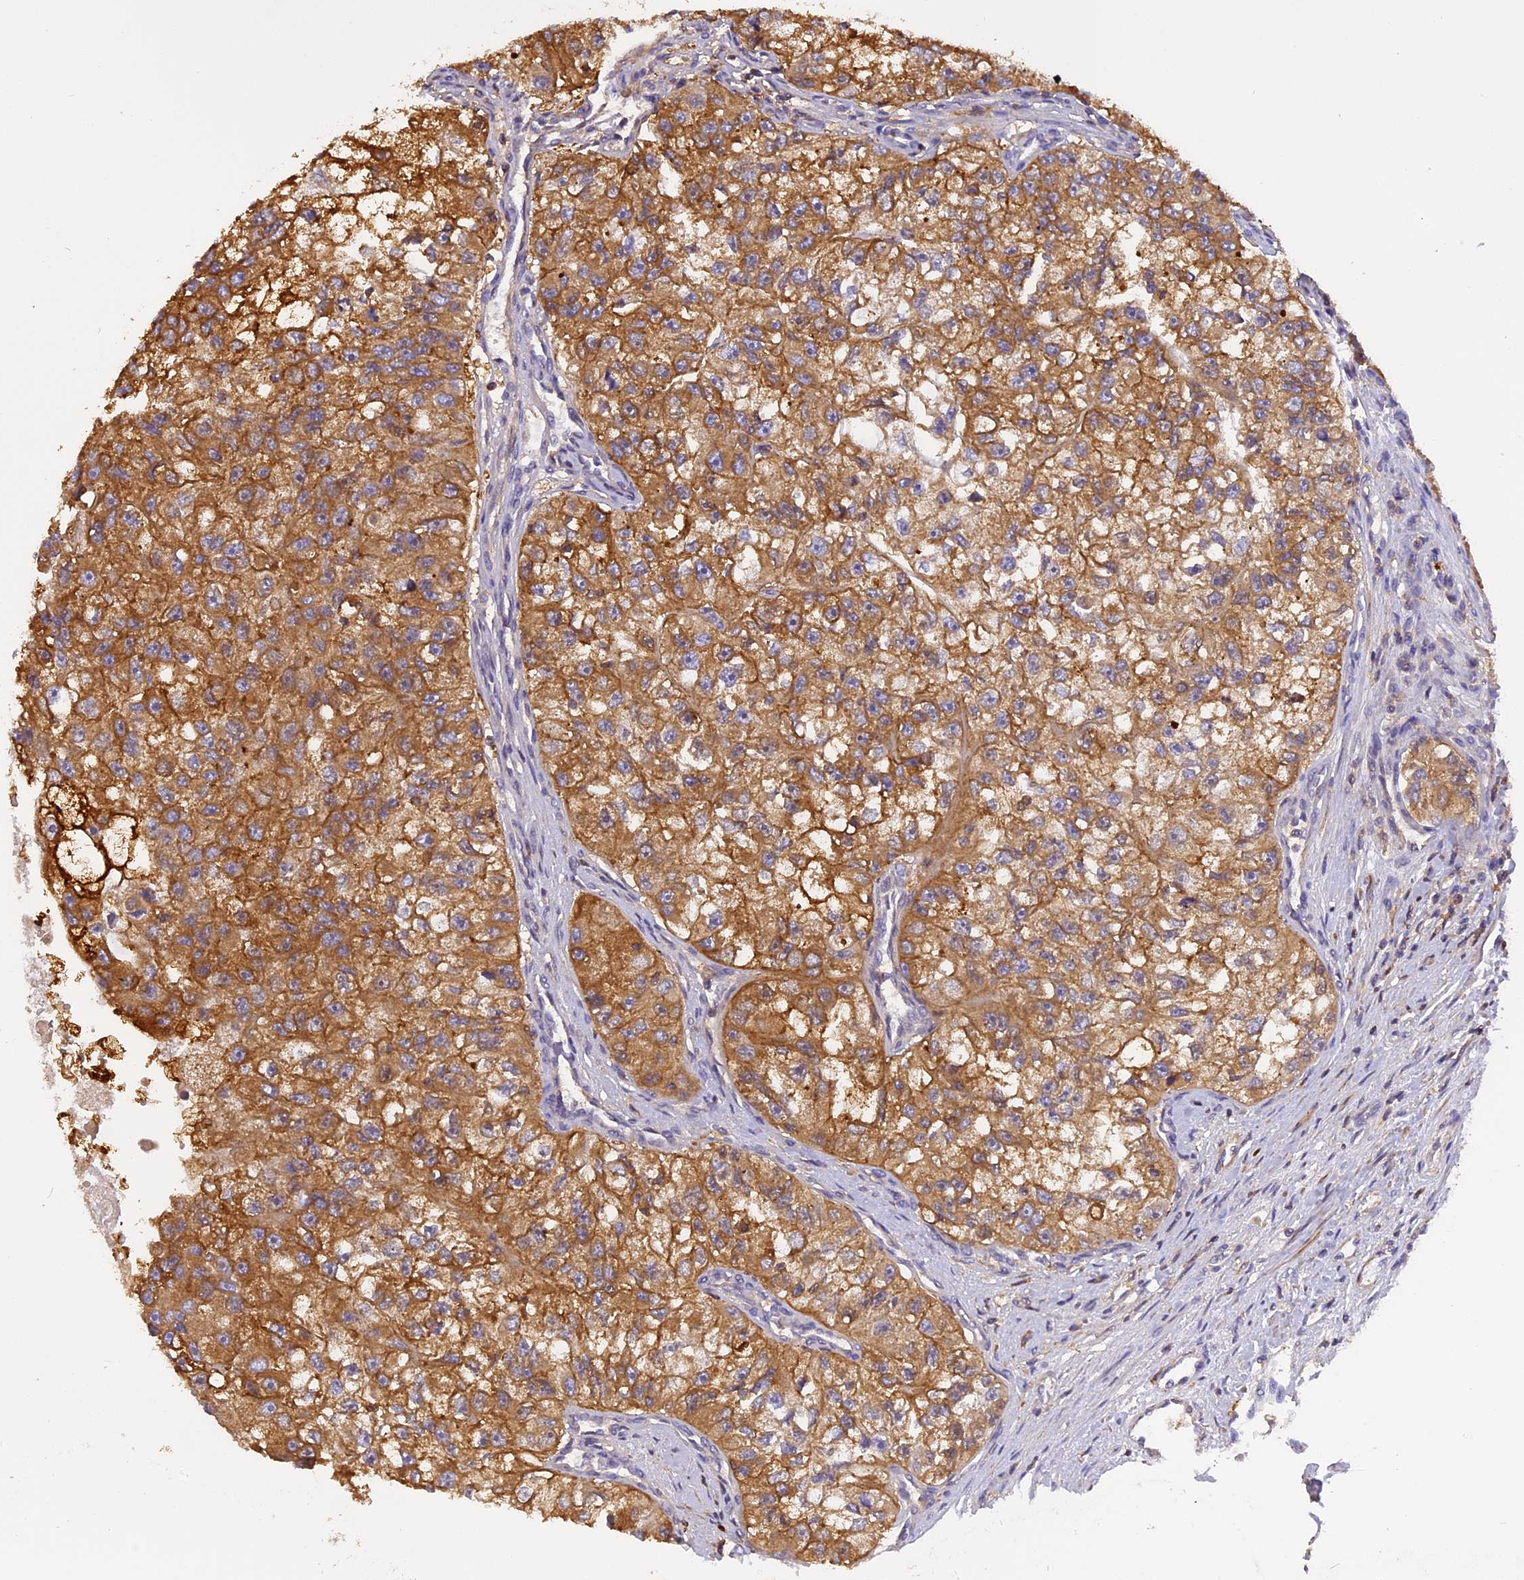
{"staining": {"intensity": "moderate", "quantity": ">75%", "location": "cytoplasmic/membranous"}, "tissue": "renal cancer", "cell_type": "Tumor cells", "image_type": "cancer", "snomed": [{"axis": "morphology", "description": "Adenocarcinoma, NOS"}, {"axis": "topography", "description": "Kidney"}], "caption": "Moderate cytoplasmic/membranous positivity is identified in about >75% of tumor cells in renal cancer (adenocarcinoma).", "gene": "STOML1", "patient": {"sex": "male", "age": 63}}